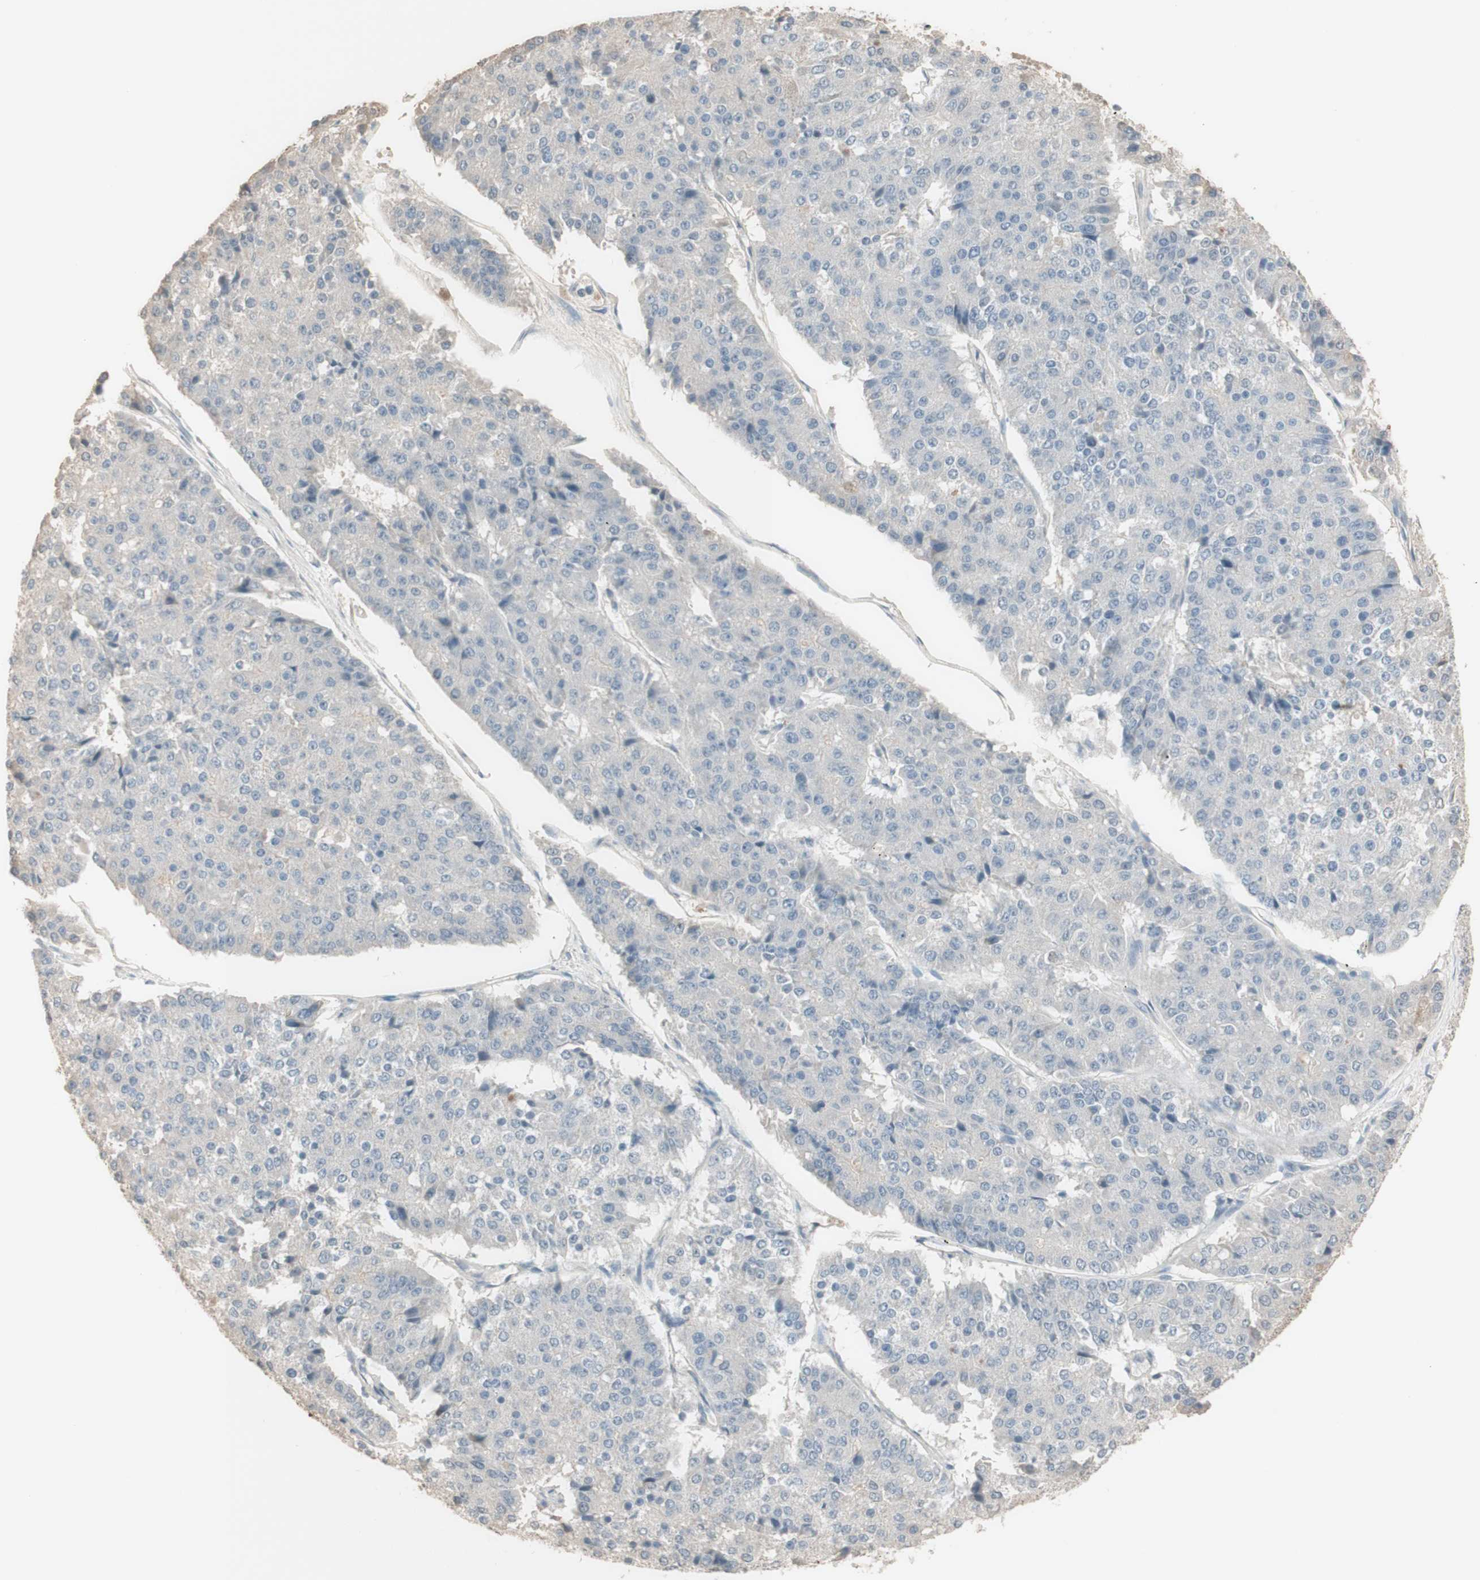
{"staining": {"intensity": "negative", "quantity": "none", "location": "none"}, "tissue": "pancreatic cancer", "cell_type": "Tumor cells", "image_type": "cancer", "snomed": [{"axis": "morphology", "description": "Adenocarcinoma, NOS"}, {"axis": "topography", "description": "Pancreas"}], "caption": "Immunohistochemistry of pancreatic cancer displays no positivity in tumor cells.", "gene": "IFNG", "patient": {"sex": "male", "age": 50}}